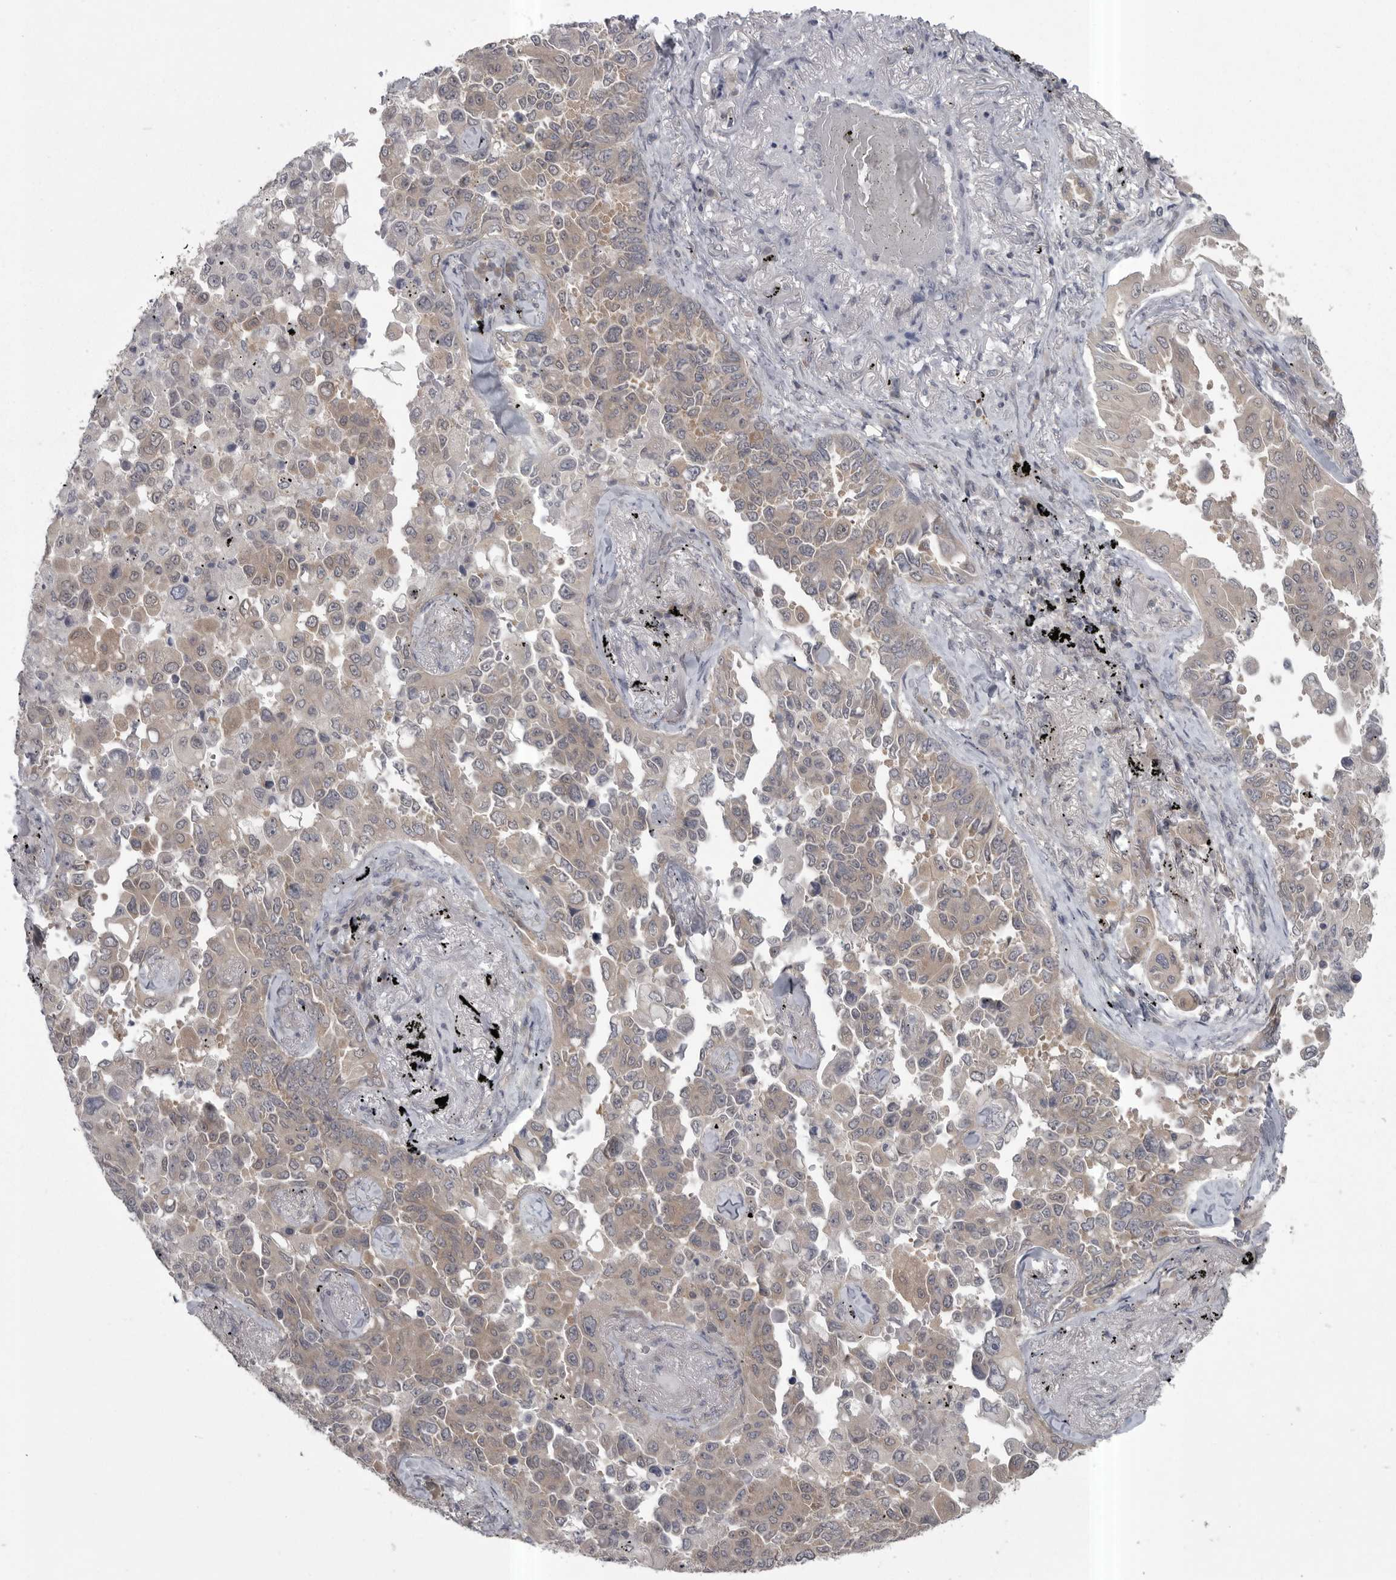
{"staining": {"intensity": "weak", "quantity": "25%-75%", "location": "cytoplasmic/membranous"}, "tissue": "lung cancer", "cell_type": "Tumor cells", "image_type": "cancer", "snomed": [{"axis": "morphology", "description": "Adenocarcinoma, NOS"}, {"axis": "topography", "description": "Lung"}], "caption": "The photomicrograph shows a brown stain indicating the presence of a protein in the cytoplasmic/membranous of tumor cells in lung cancer.", "gene": "PHF13", "patient": {"sex": "female", "age": 67}}